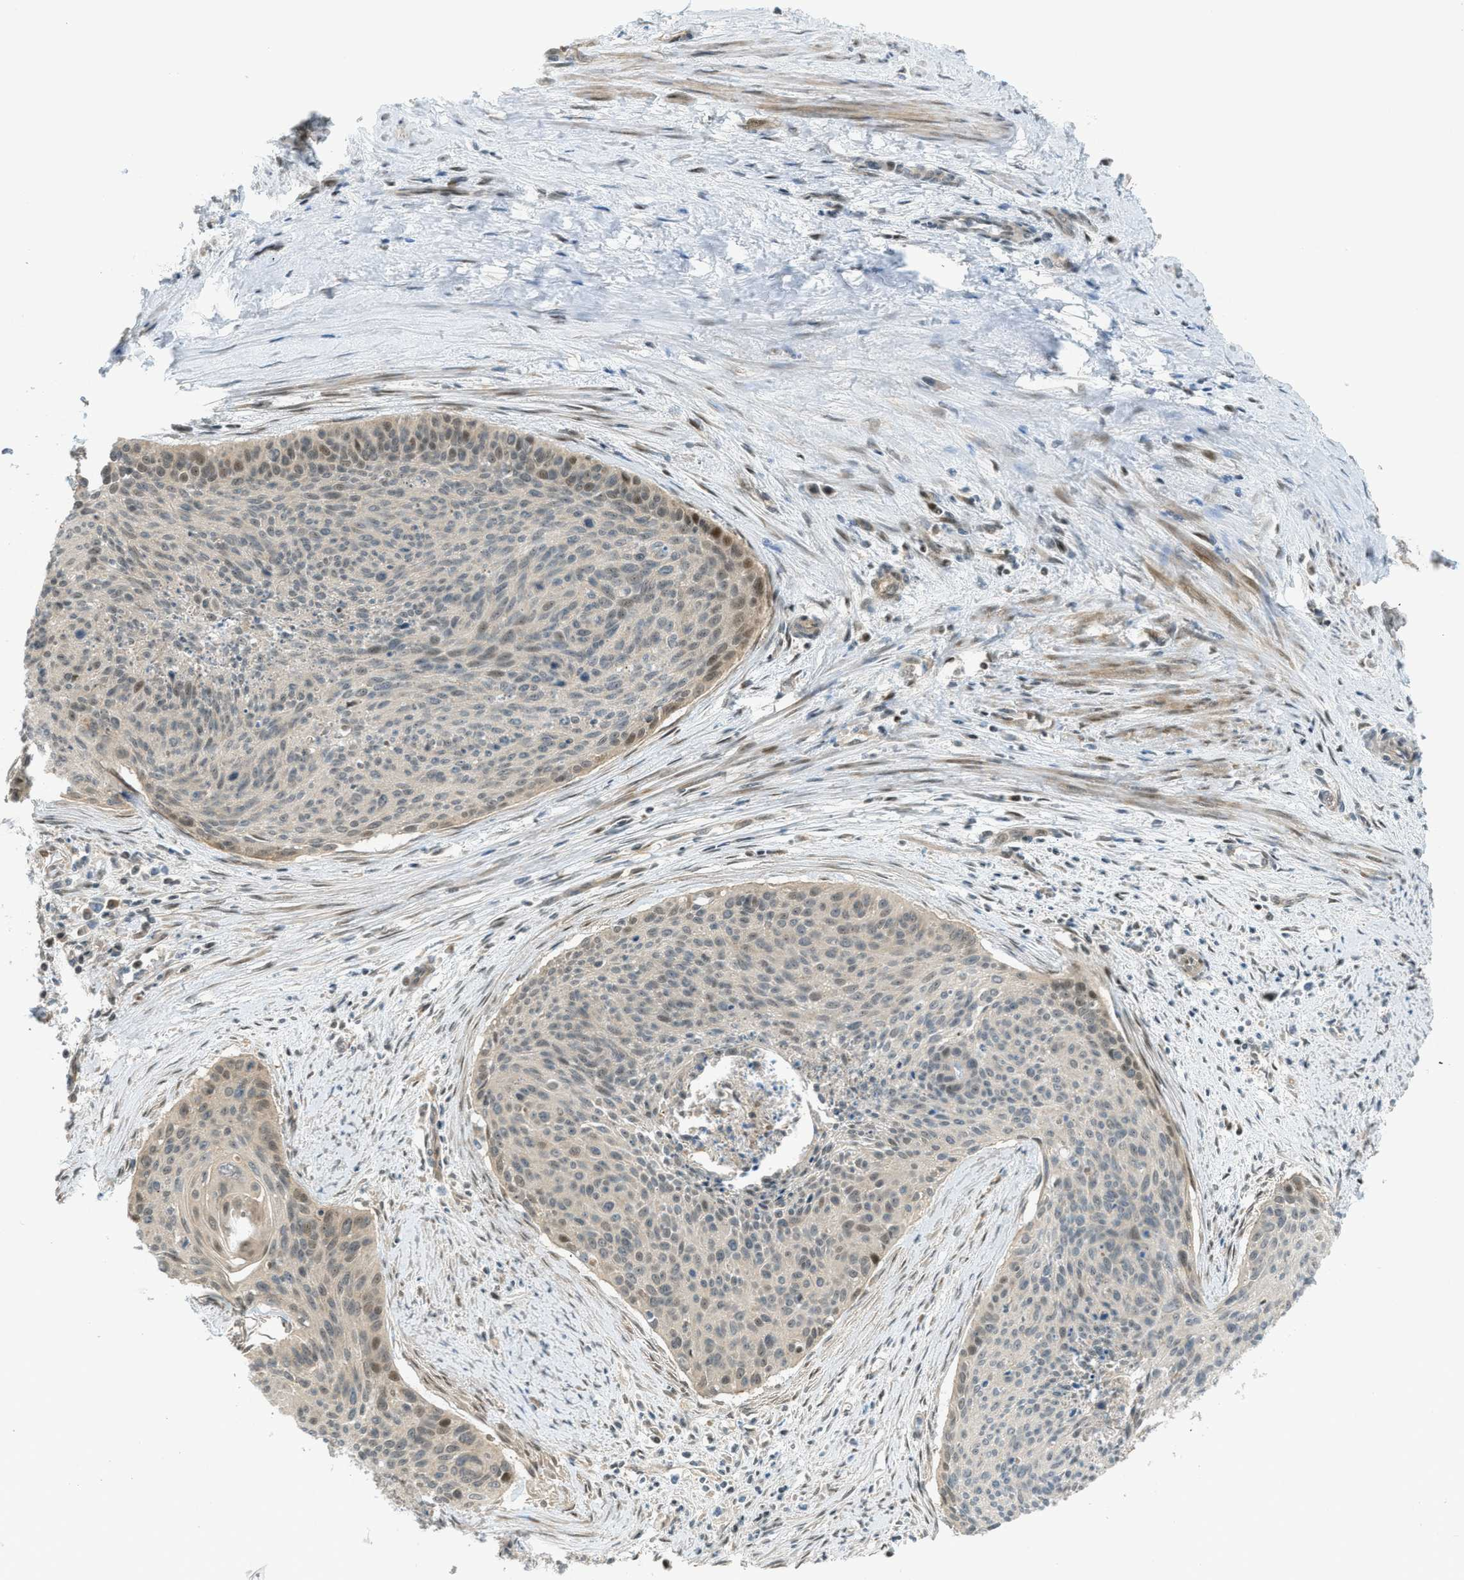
{"staining": {"intensity": "weak", "quantity": "<25%", "location": "cytoplasmic/membranous,nuclear"}, "tissue": "cervical cancer", "cell_type": "Tumor cells", "image_type": "cancer", "snomed": [{"axis": "morphology", "description": "Squamous cell carcinoma, NOS"}, {"axis": "topography", "description": "Cervix"}], "caption": "High power microscopy image of an IHC histopathology image of cervical squamous cell carcinoma, revealing no significant staining in tumor cells.", "gene": "CCDC186", "patient": {"sex": "female", "age": 55}}